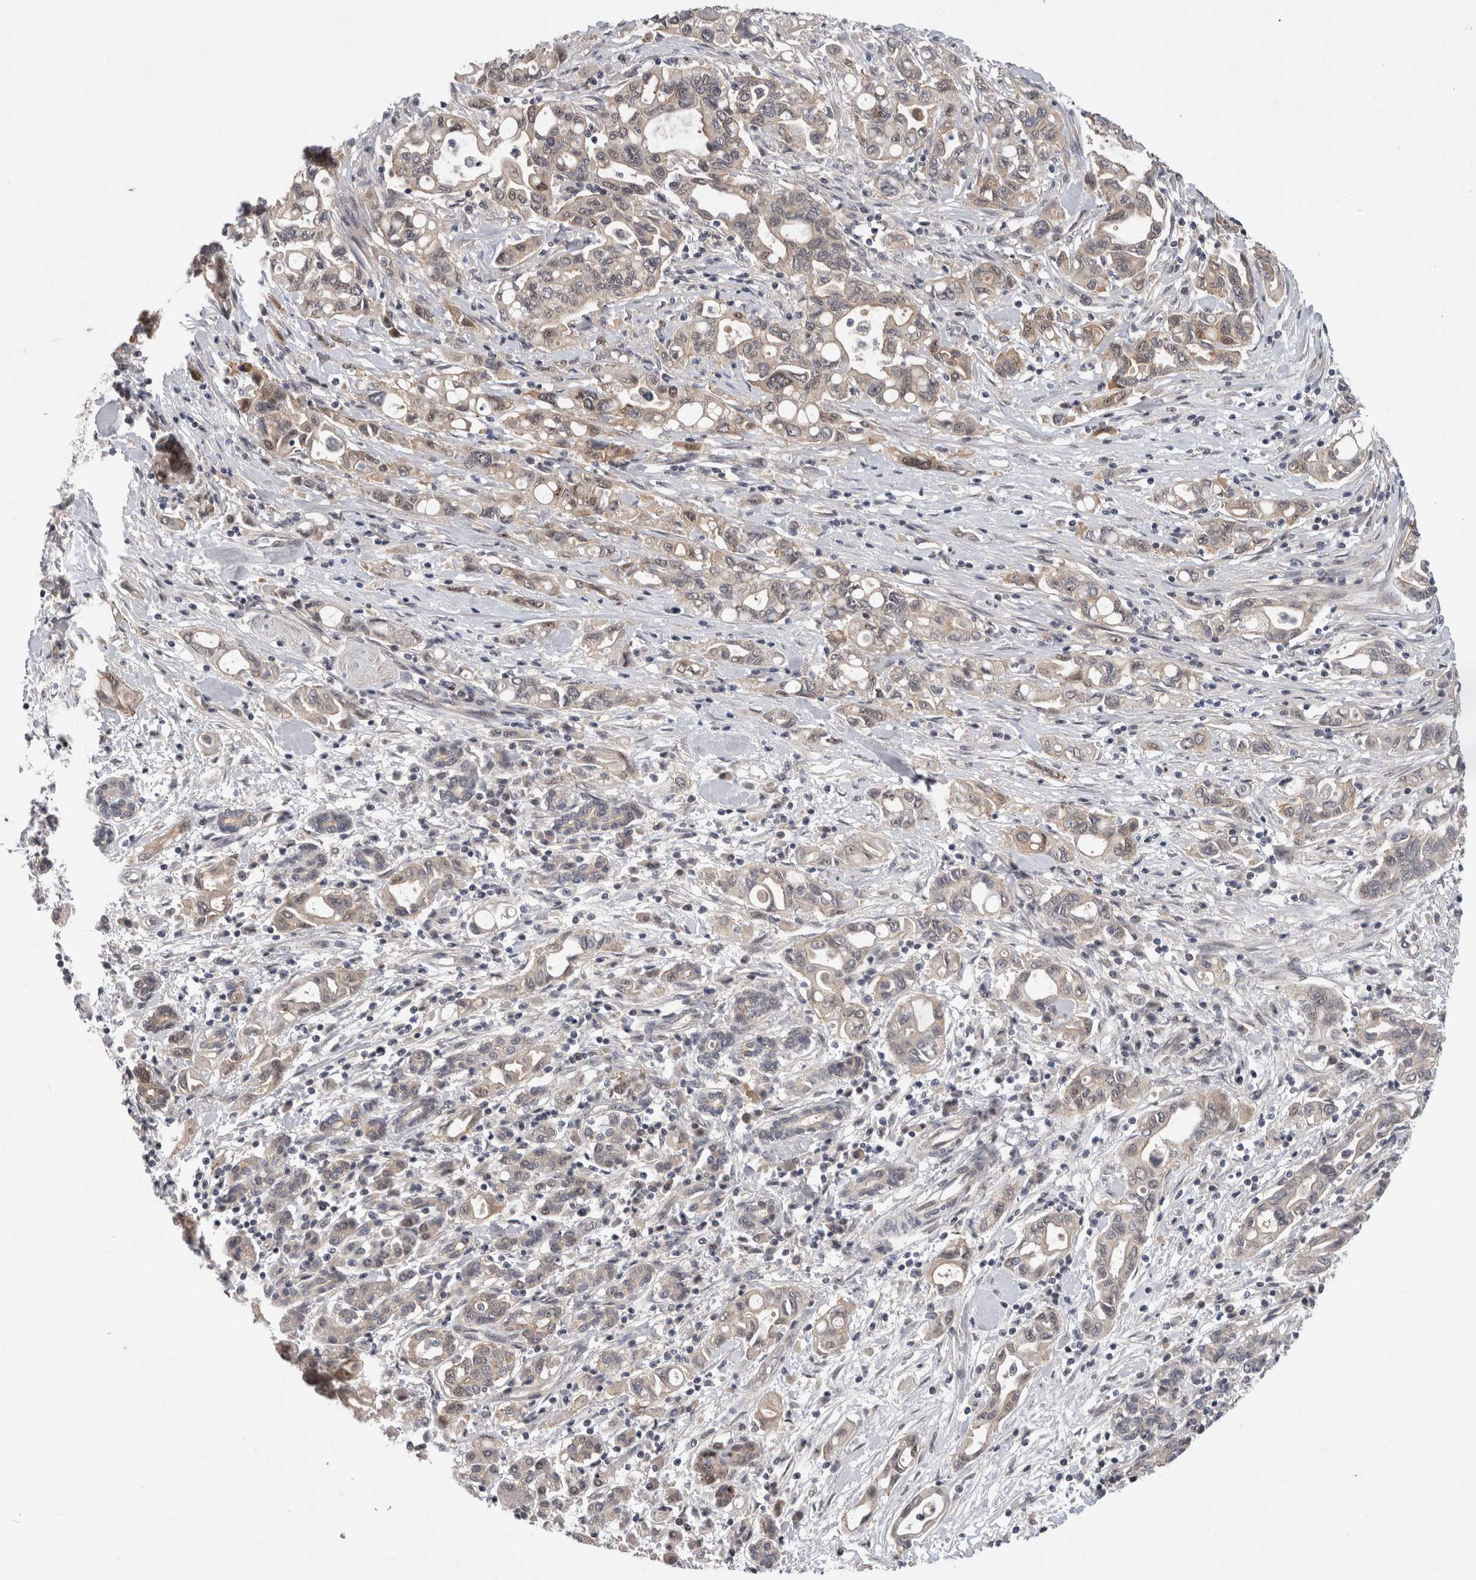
{"staining": {"intensity": "weak", "quantity": "25%-75%", "location": "cytoplasmic/membranous"}, "tissue": "pancreatic cancer", "cell_type": "Tumor cells", "image_type": "cancer", "snomed": [{"axis": "morphology", "description": "Adenocarcinoma, NOS"}, {"axis": "topography", "description": "Pancreas"}], "caption": "Immunohistochemical staining of pancreatic cancer (adenocarcinoma) demonstrates weak cytoplasmic/membranous protein expression in approximately 25%-75% of tumor cells. (Brightfield microscopy of DAB IHC at high magnification).", "gene": "CERS3", "patient": {"sex": "female", "age": 57}}